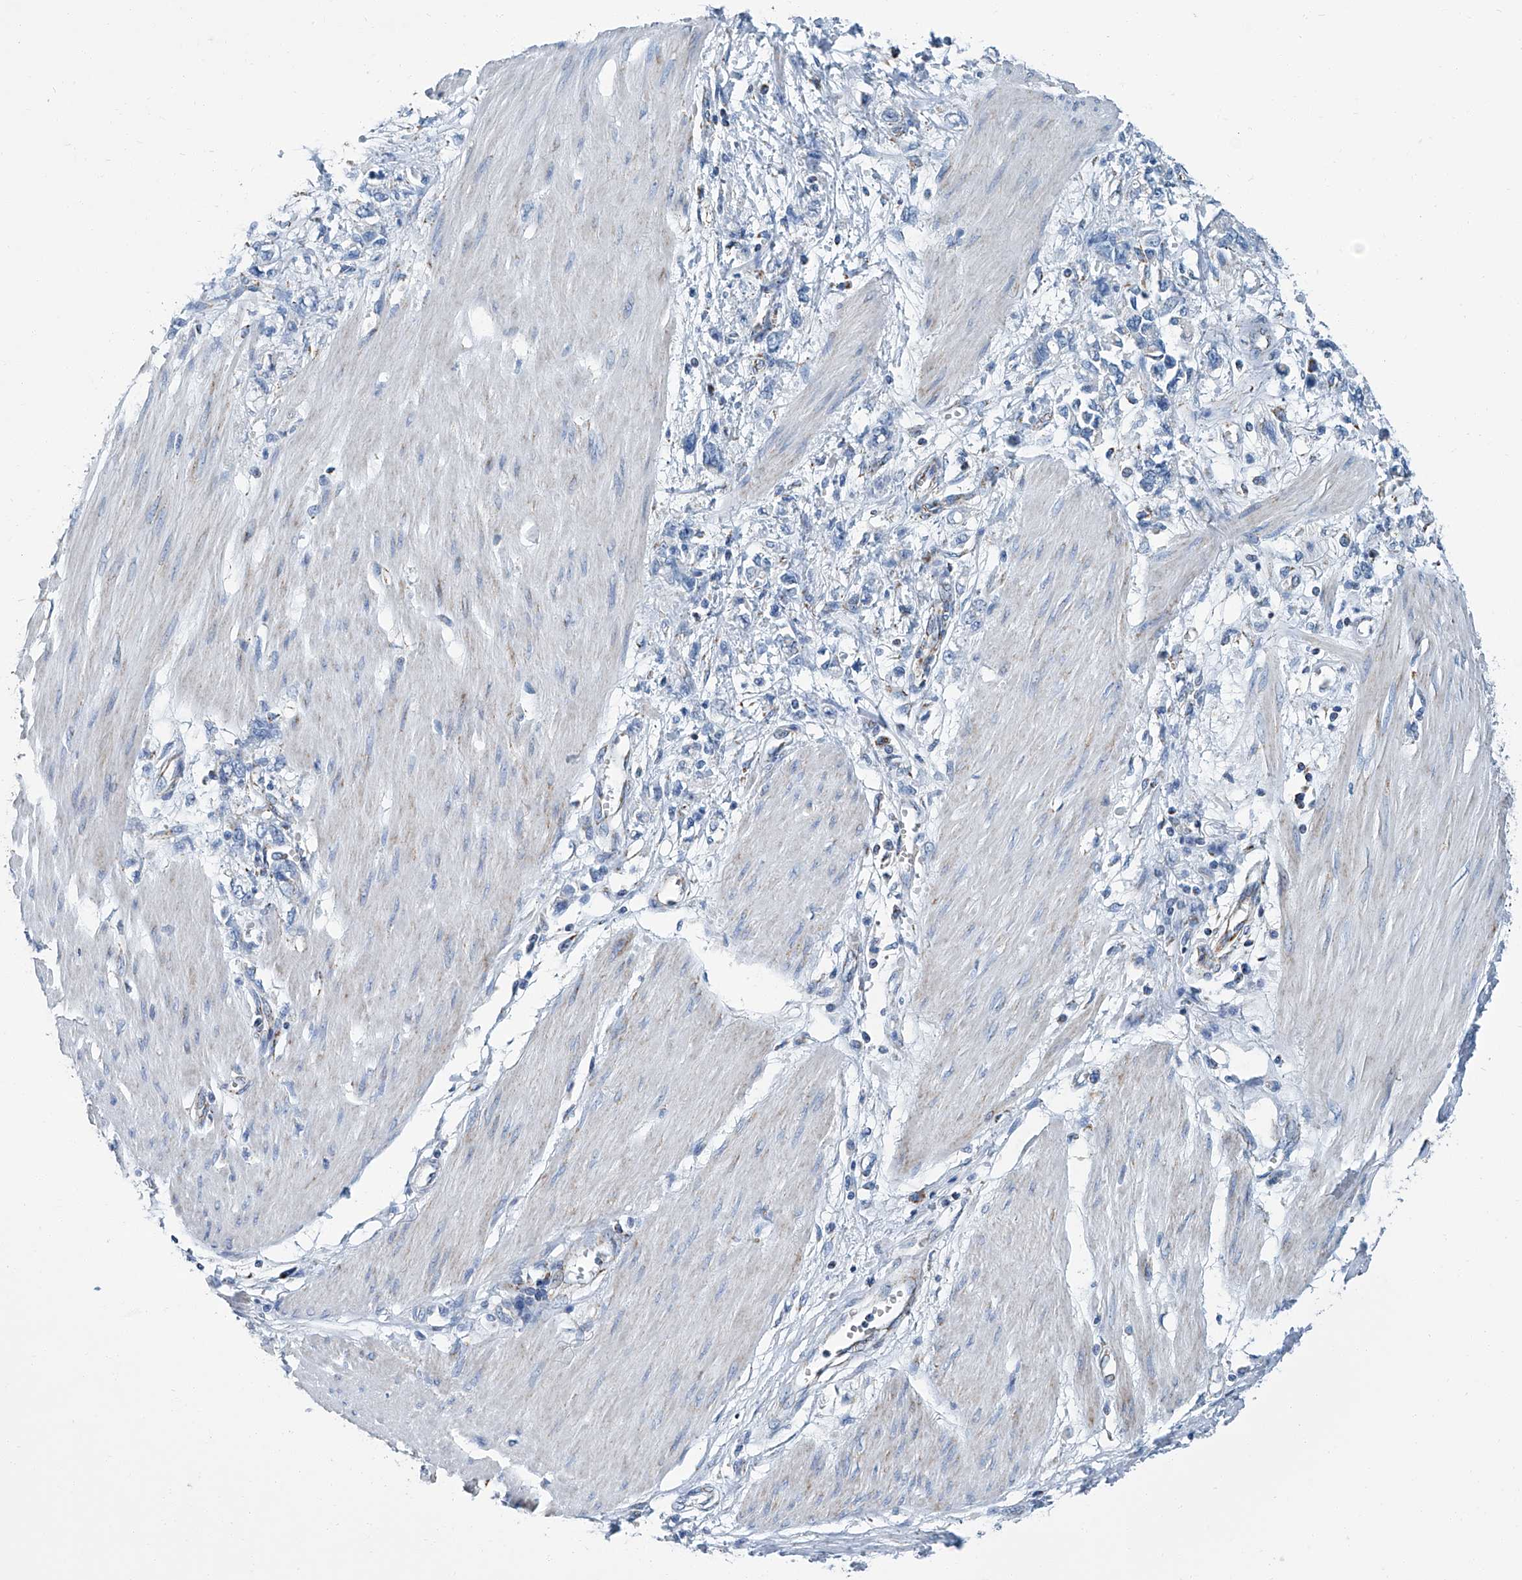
{"staining": {"intensity": "negative", "quantity": "none", "location": "none"}, "tissue": "stomach cancer", "cell_type": "Tumor cells", "image_type": "cancer", "snomed": [{"axis": "morphology", "description": "Adenocarcinoma, NOS"}, {"axis": "topography", "description": "Stomach"}], "caption": "An IHC micrograph of stomach cancer (adenocarcinoma) is shown. There is no staining in tumor cells of stomach cancer (adenocarcinoma). (DAB immunohistochemistry with hematoxylin counter stain).", "gene": "MT-ND1", "patient": {"sex": "female", "age": 76}}